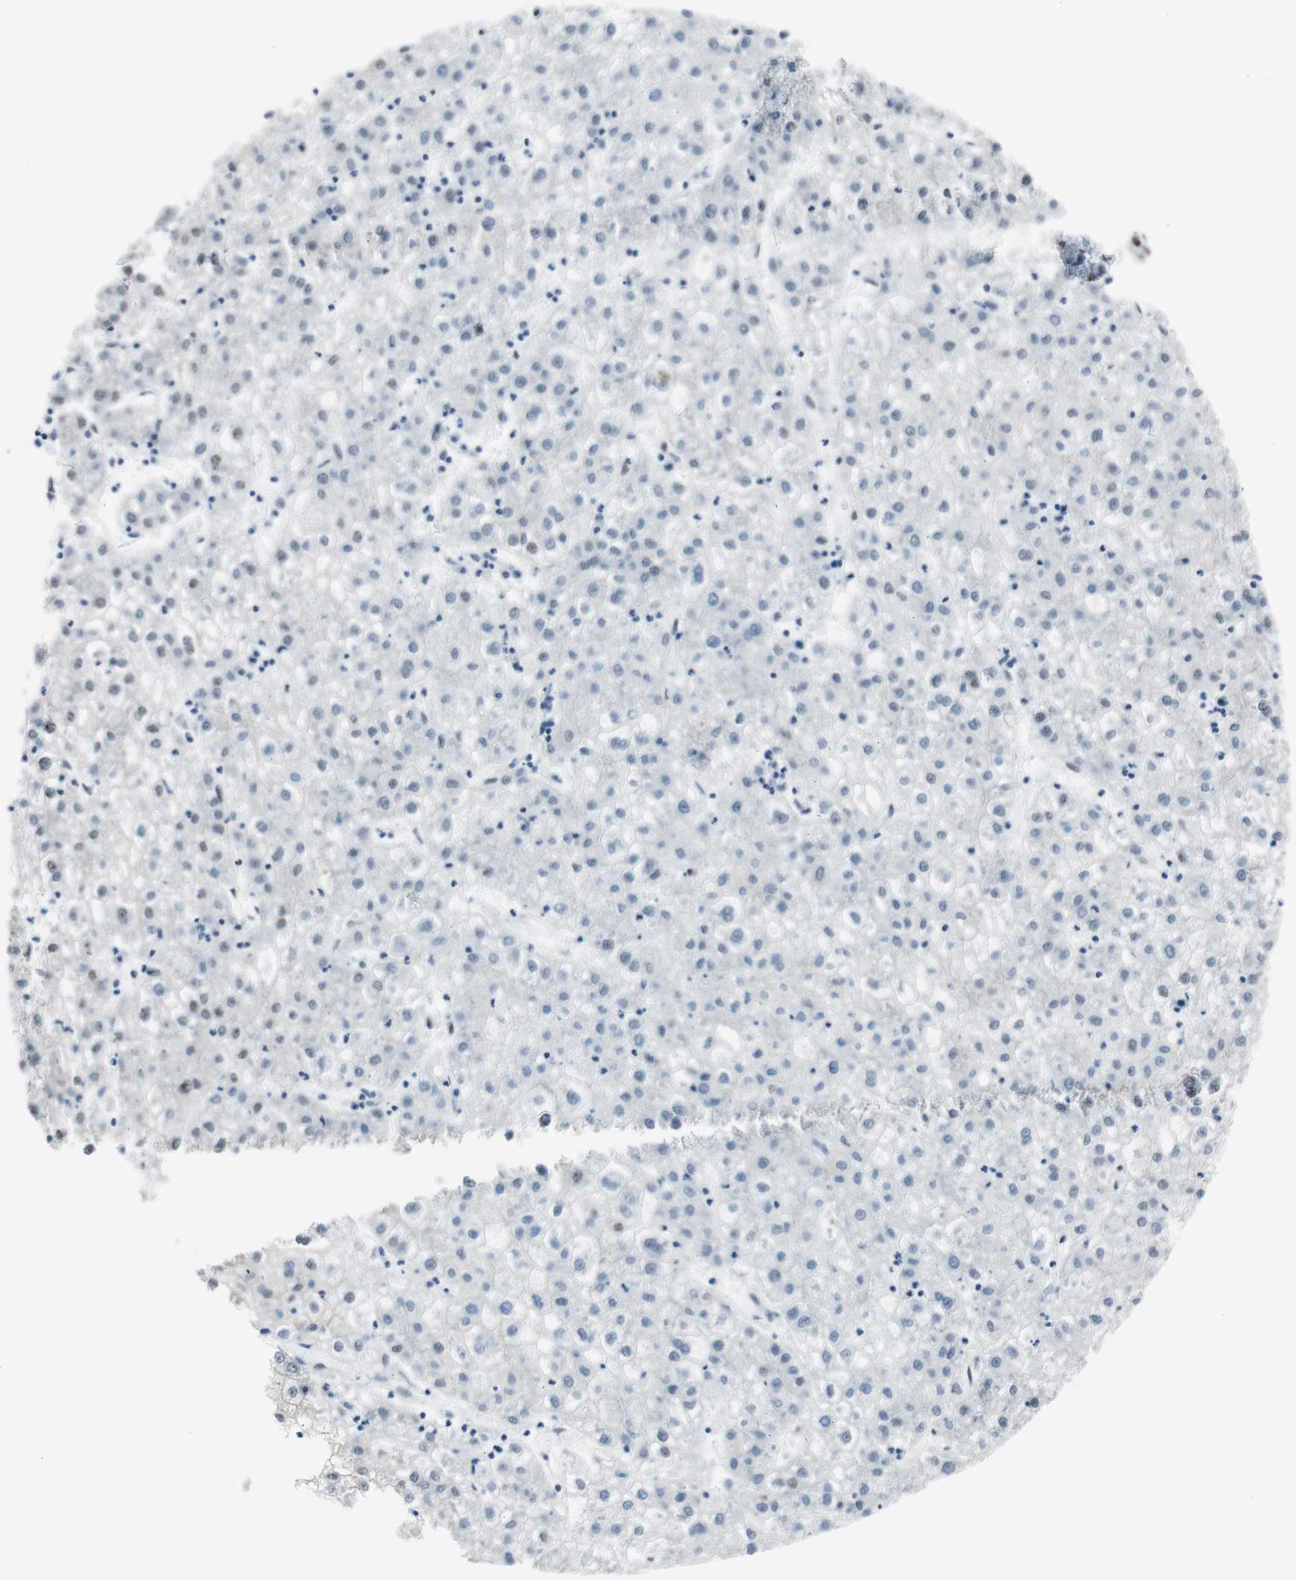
{"staining": {"intensity": "negative", "quantity": "none", "location": "none"}, "tissue": "liver cancer", "cell_type": "Tumor cells", "image_type": "cancer", "snomed": [{"axis": "morphology", "description": "Carcinoma, Hepatocellular, NOS"}, {"axis": "topography", "description": "Liver"}], "caption": "DAB (3,3'-diaminobenzidine) immunohistochemical staining of hepatocellular carcinoma (liver) demonstrates no significant expression in tumor cells. (DAB IHC visualized using brightfield microscopy, high magnification).", "gene": "PML", "patient": {"sex": "male", "age": 72}}